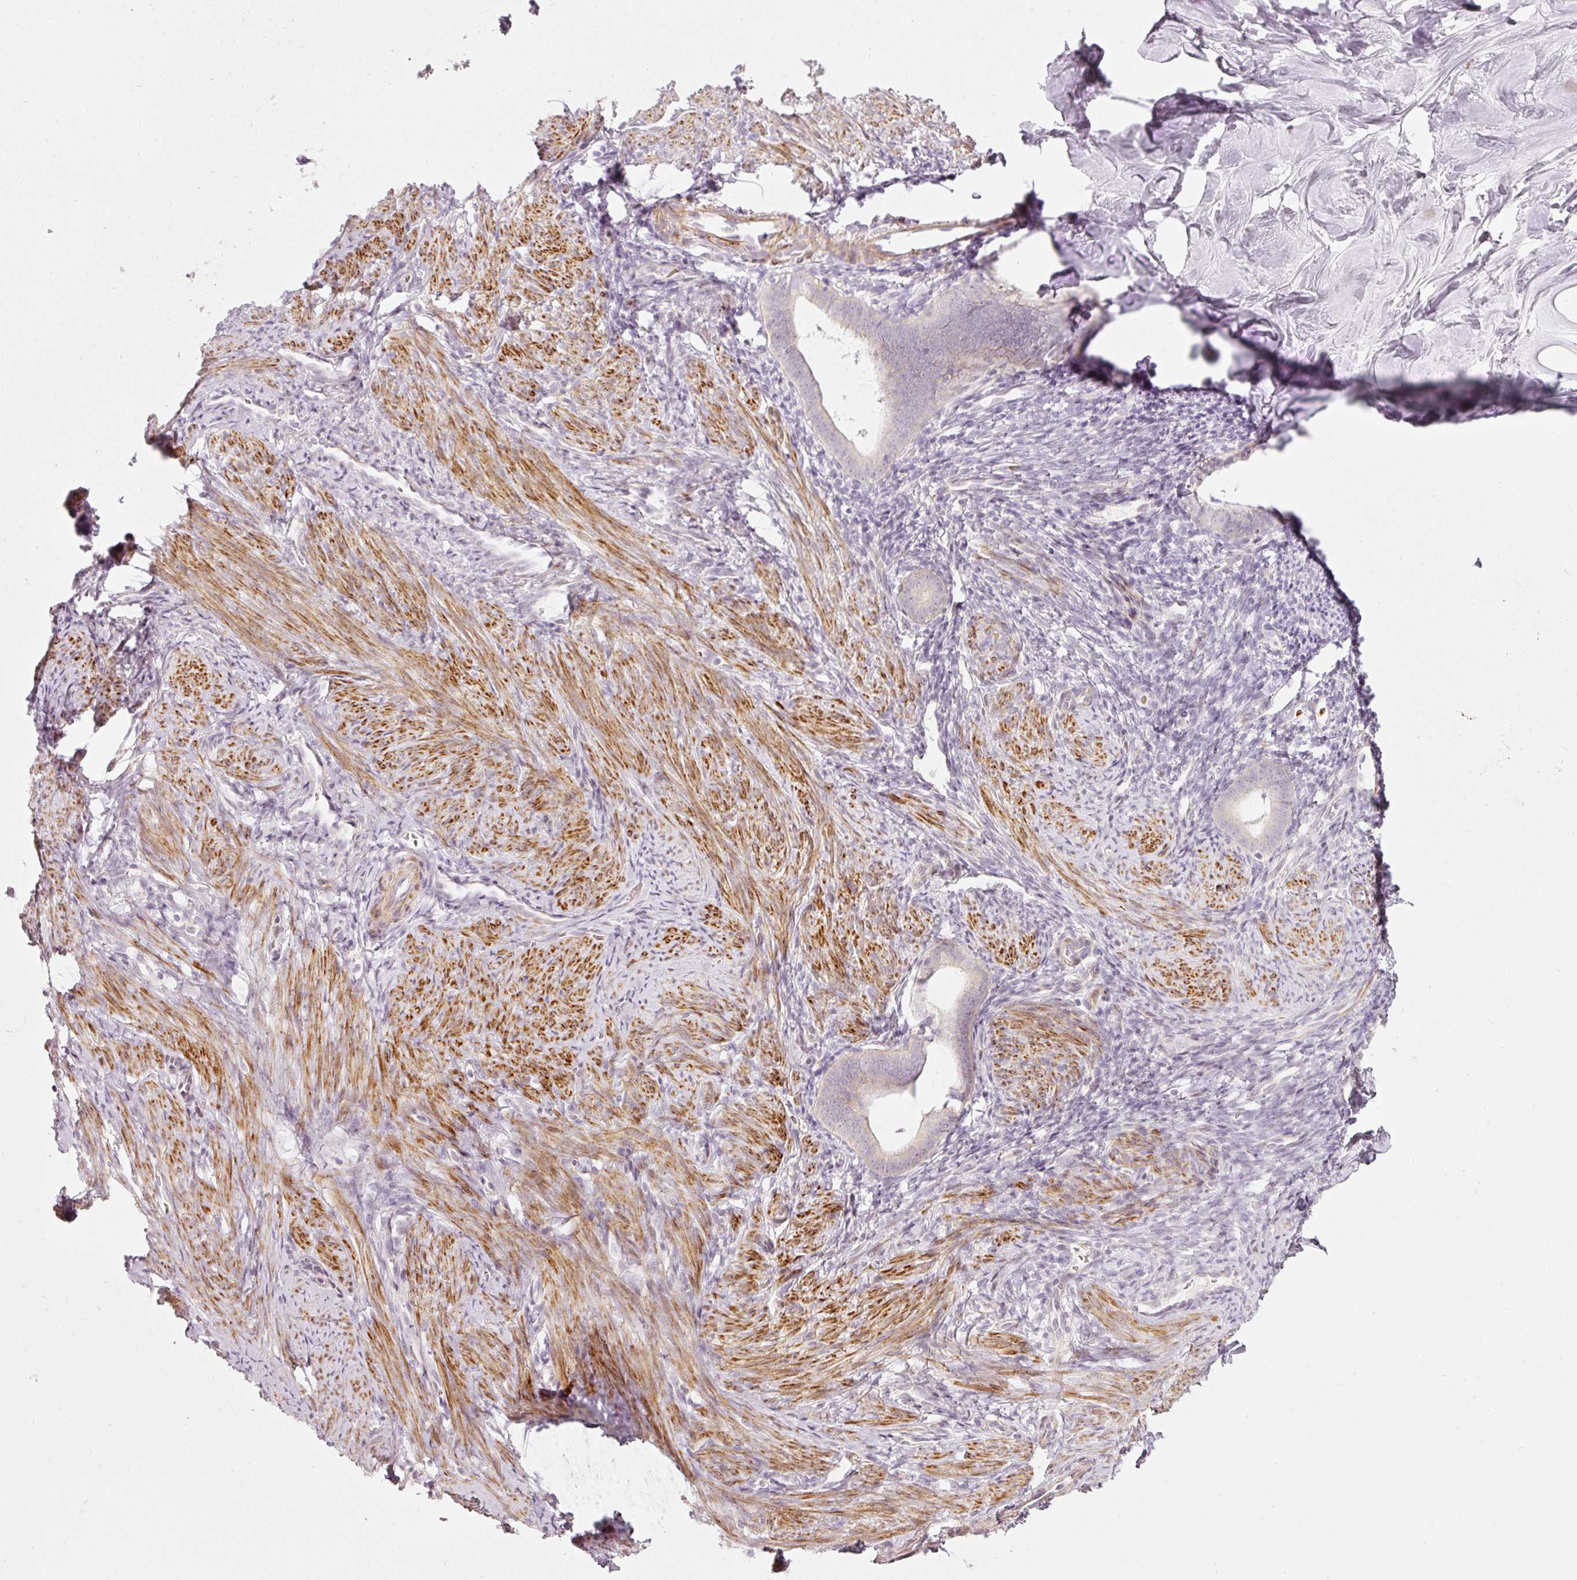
{"staining": {"intensity": "weak", "quantity": "25%-75%", "location": "cytoplasmic/membranous"}, "tissue": "endometrium", "cell_type": "Cells in endometrial stroma", "image_type": "normal", "snomed": [{"axis": "morphology", "description": "Normal tissue, NOS"}, {"axis": "topography", "description": "Endometrium"}], "caption": "Immunohistochemical staining of normal human endometrium reveals 25%-75% levels of weak cytoplasmic/membranous protein expression in about 25%-75% of cells in endometrial stroma. The staining is performed using DAB brown chromogen to label protein expression. The nuclei are counter-stained blue using hematoxylin.", "gene": "KCNQ1", "patient": {"sex": "female", "age": 39}}